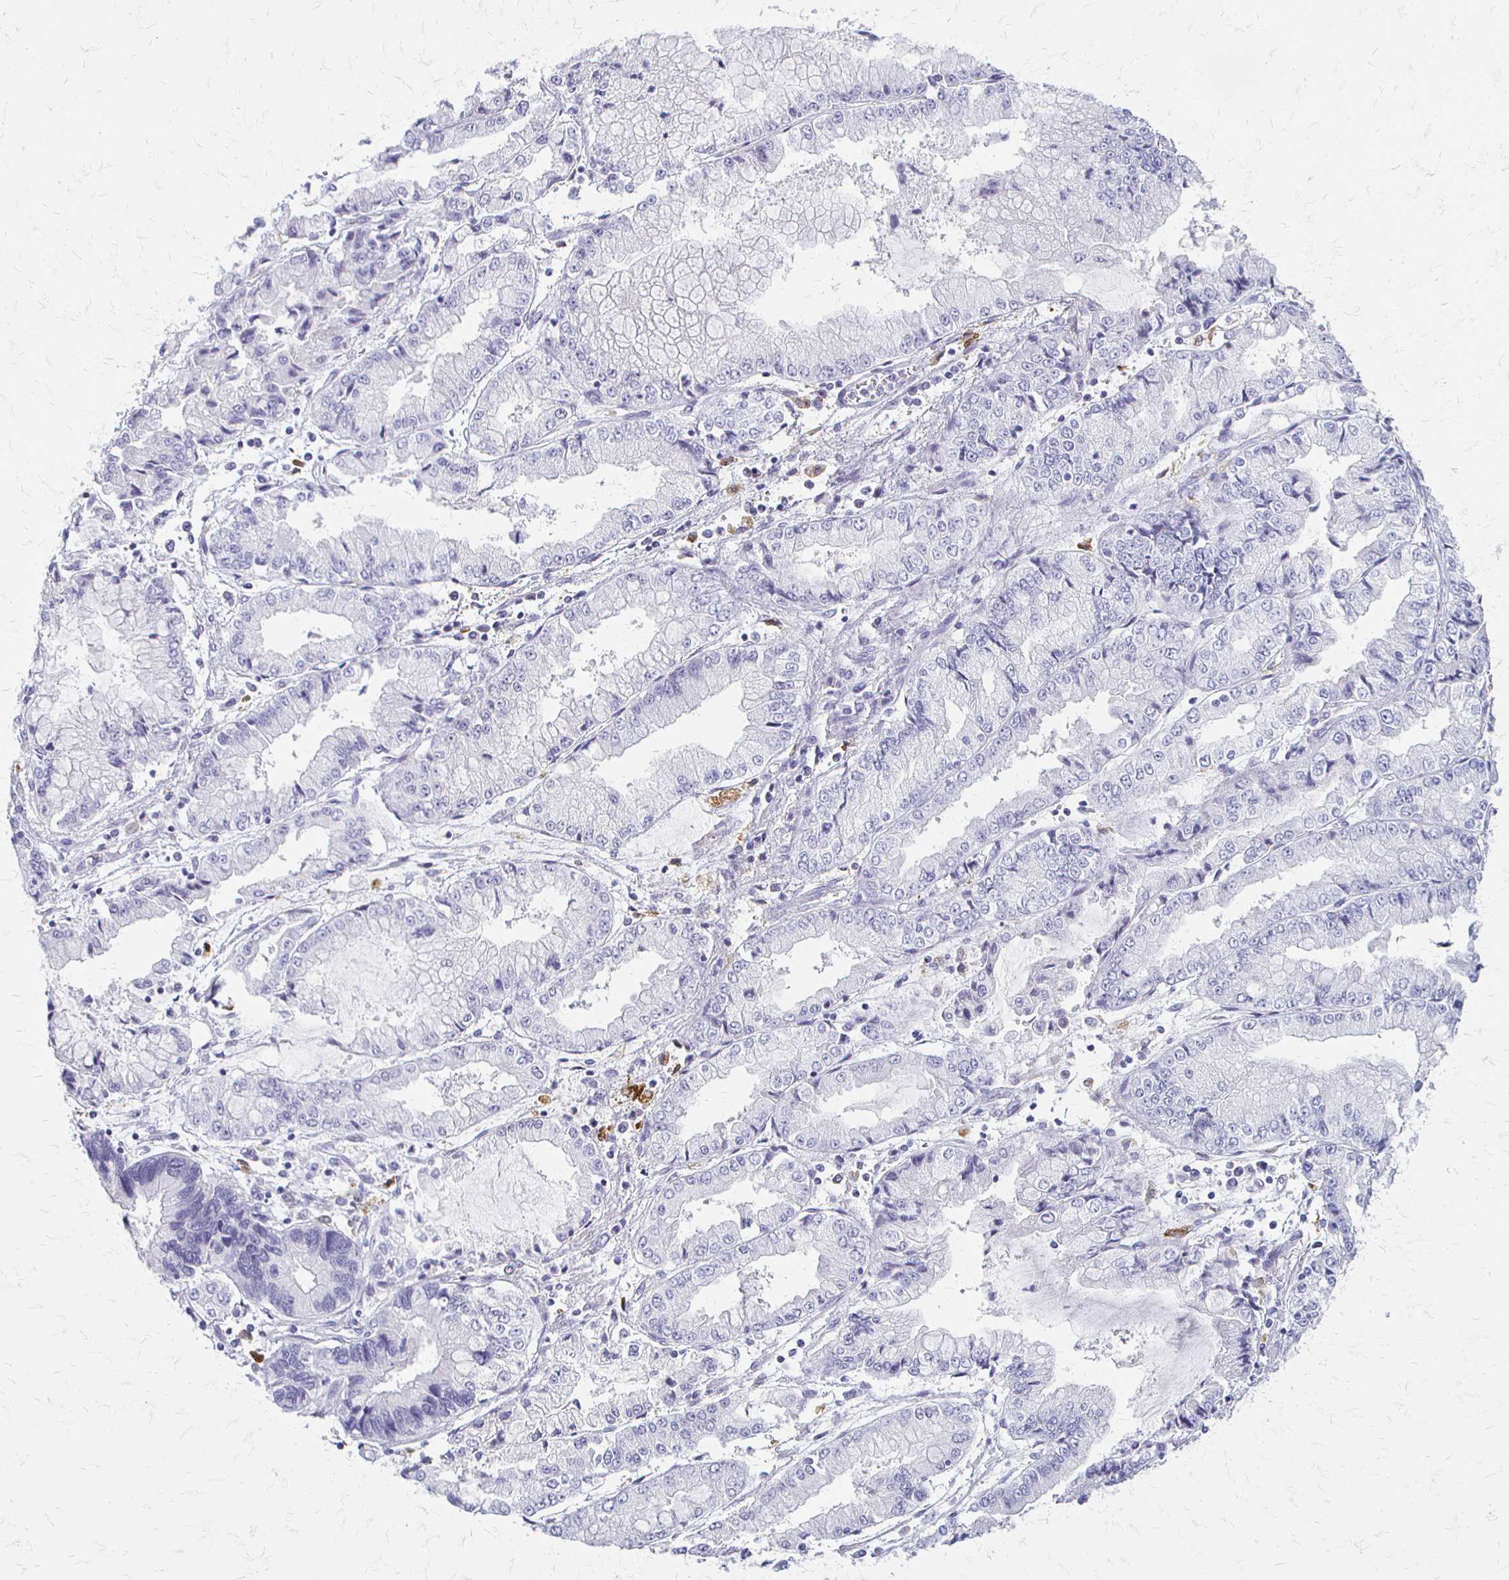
{"staining": {"intensity": "negative", "quantity": "none", "location": "none"}, "tissue": "stomach cancer", "cell_type": "Tumor cells", "image_type": "cancer", "snomed": [{"axis": "morphology", "description": "Adenocarcinoma, NOS"}, {"axis": "topography", "description": "Stomach, upper"}], "caption": "This is an immunohistochemistry (IHC) photomicrograph of adenocarcinoma (stomach). There is no expression in tumor cells.", "gene": "ACP5", "patient": {"sex": "female", "age": 74}}